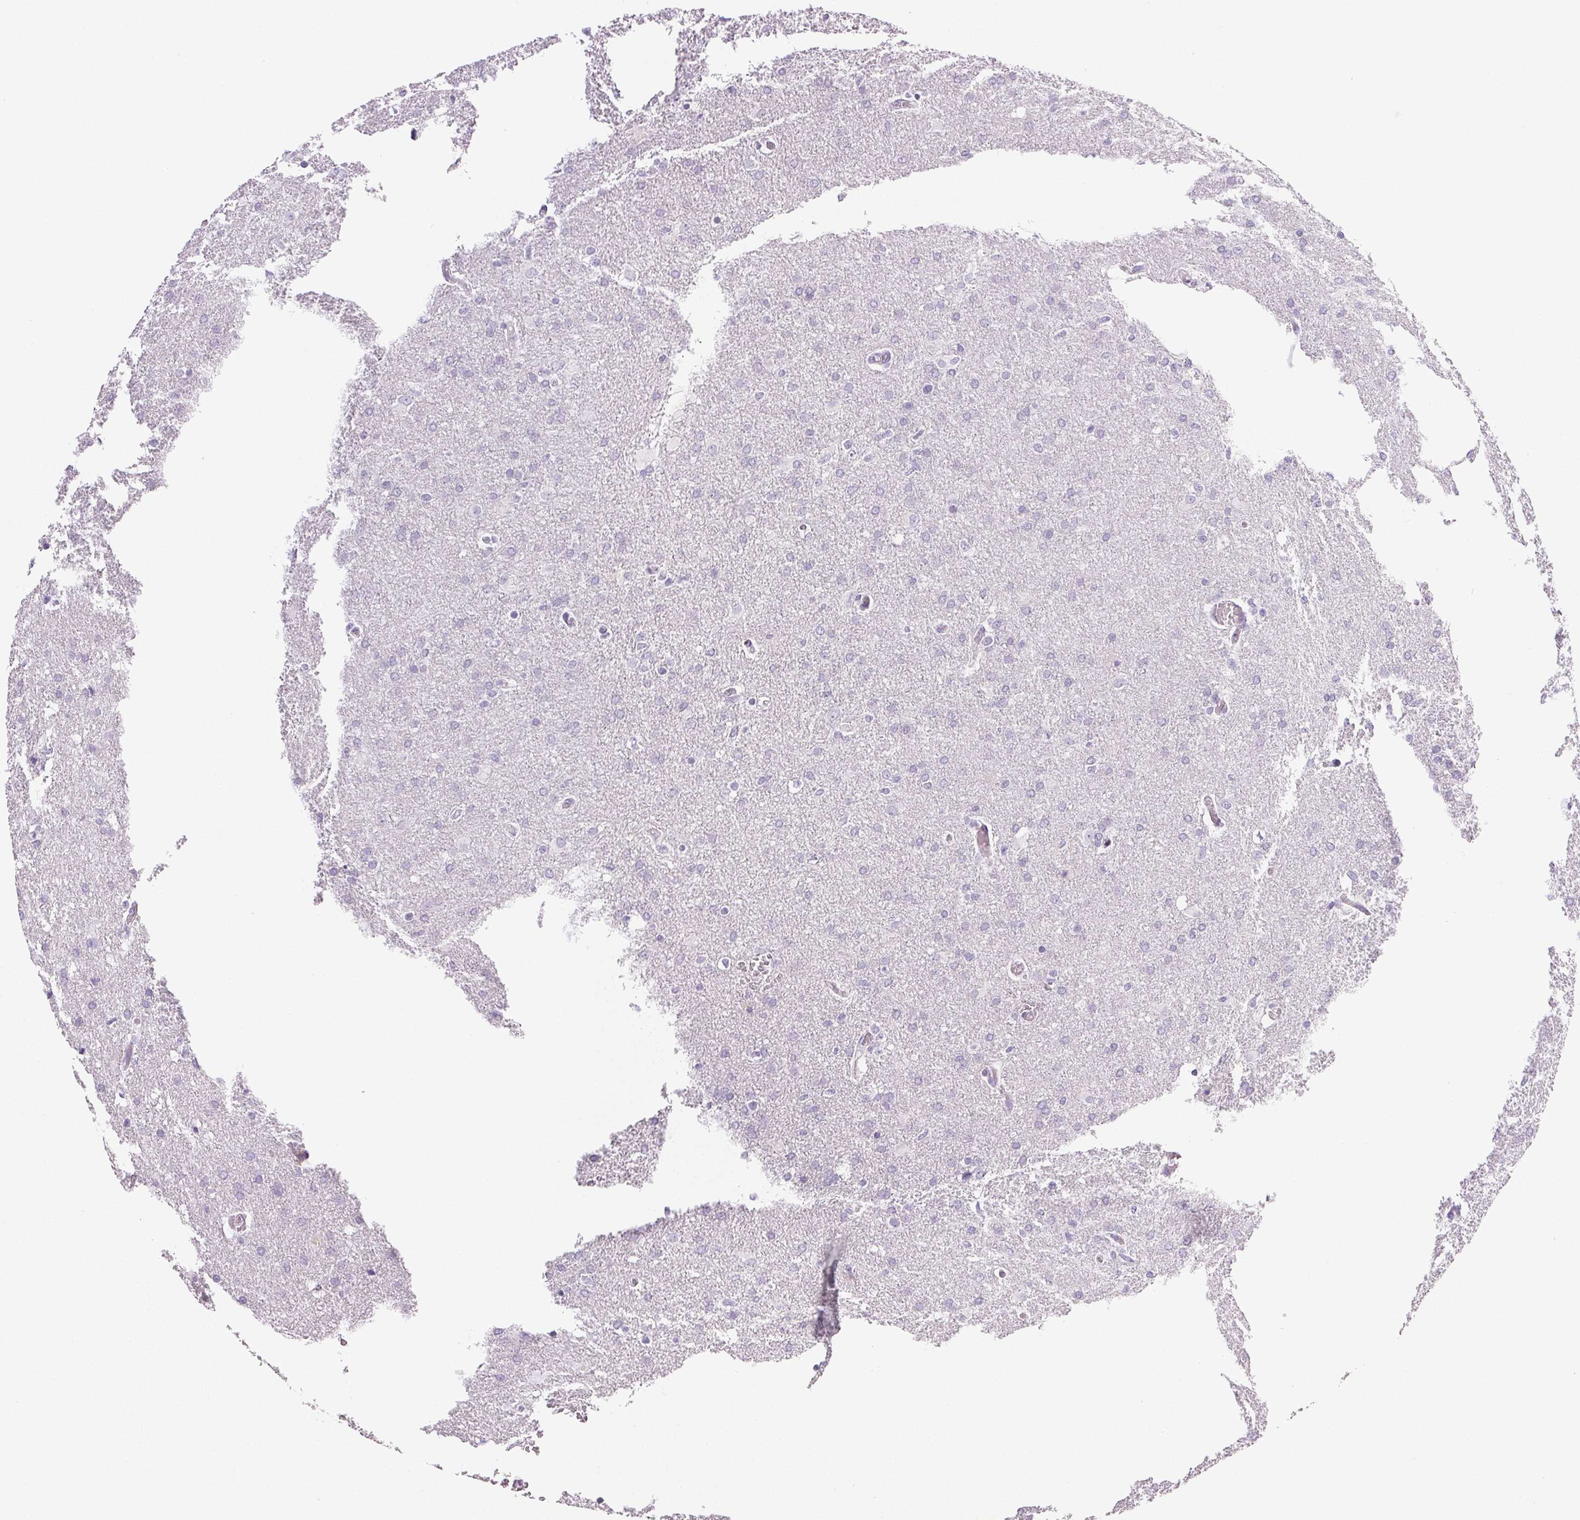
{"staining": {"intensity": "negative", "quantity": "none", "location": "none"}, "tissue": "glioma", "cell_type": "Tumor cells", "image_type": "cancer", "snomed": [{"axis": "morphology", "description": "Glioma, malignant, High grade"}, {"axis": "topography", "description": "Brain"}], "caption": "High power microscopy histopathology image of an immunohistochemistry (IHC) image of glioma, revealing no significant staining in tumor cells. Brightfield microscopy of immunohistochemistry stained with DAB (brown) and hematoxylin (blue), captured at high magnification.", "gene": "COL7A1", "patient": {"sex": "male", "age": 68}}